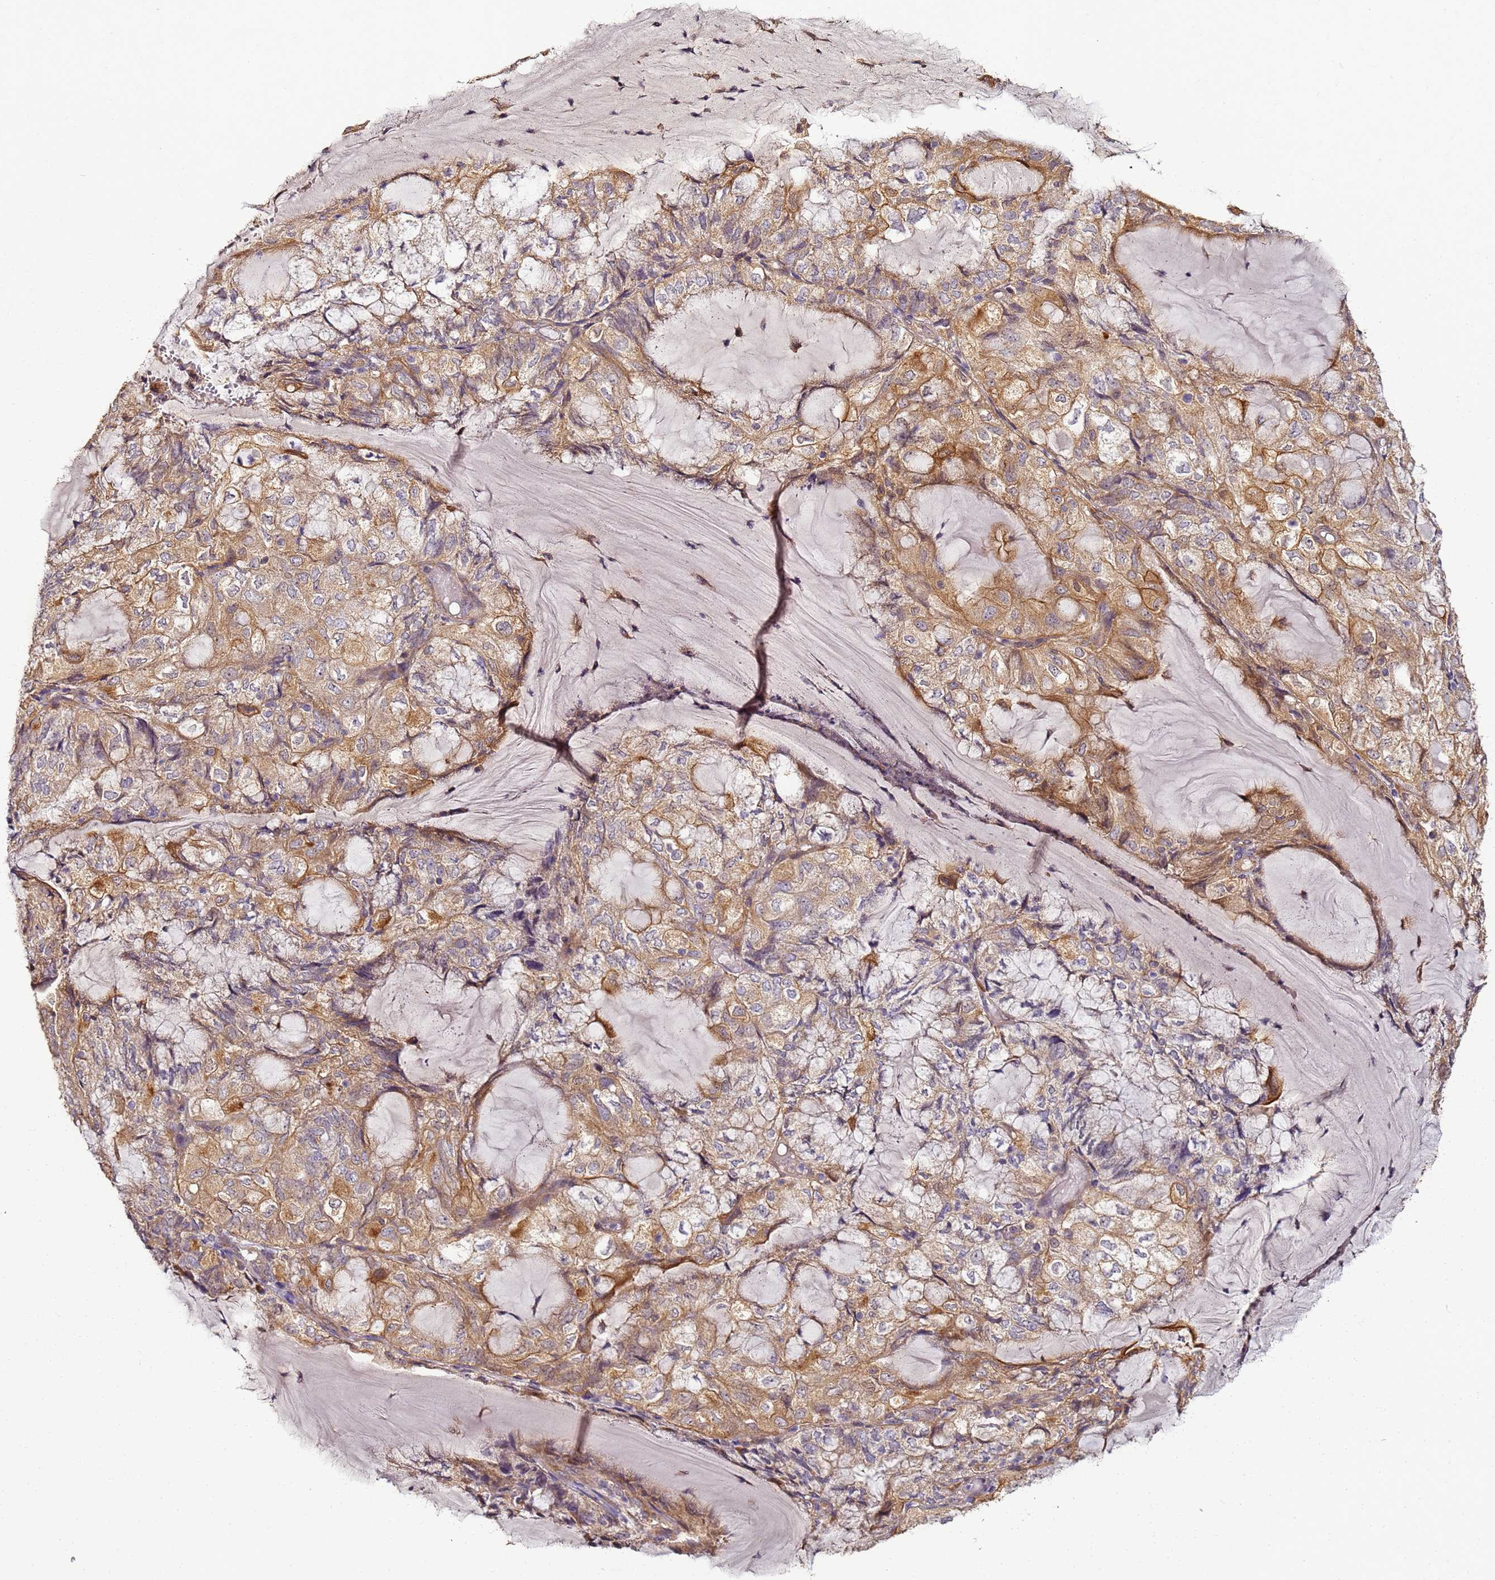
{"staining": {"intensity": "moderate", "quantity": ">75%", "location": "cytoplasmic/membranous"}, "tissue": "endometrial cancer", "cell_type": "Tumor cells", "image_type": "cancer", "snomed": [{"axis": "morphology", "description": "Adenocarcinoma, NOS"}, {"axis": "topography", "description": "Endometrium"}], "caption": "Human adenocarcinoma (endometrial) stained with a brown dye shows moderate cytoplasmic/membranous positive staining in about >75% of tumor cells.", "gene": "TIGAR", "patient": {"sex": "female", "age": 81}}